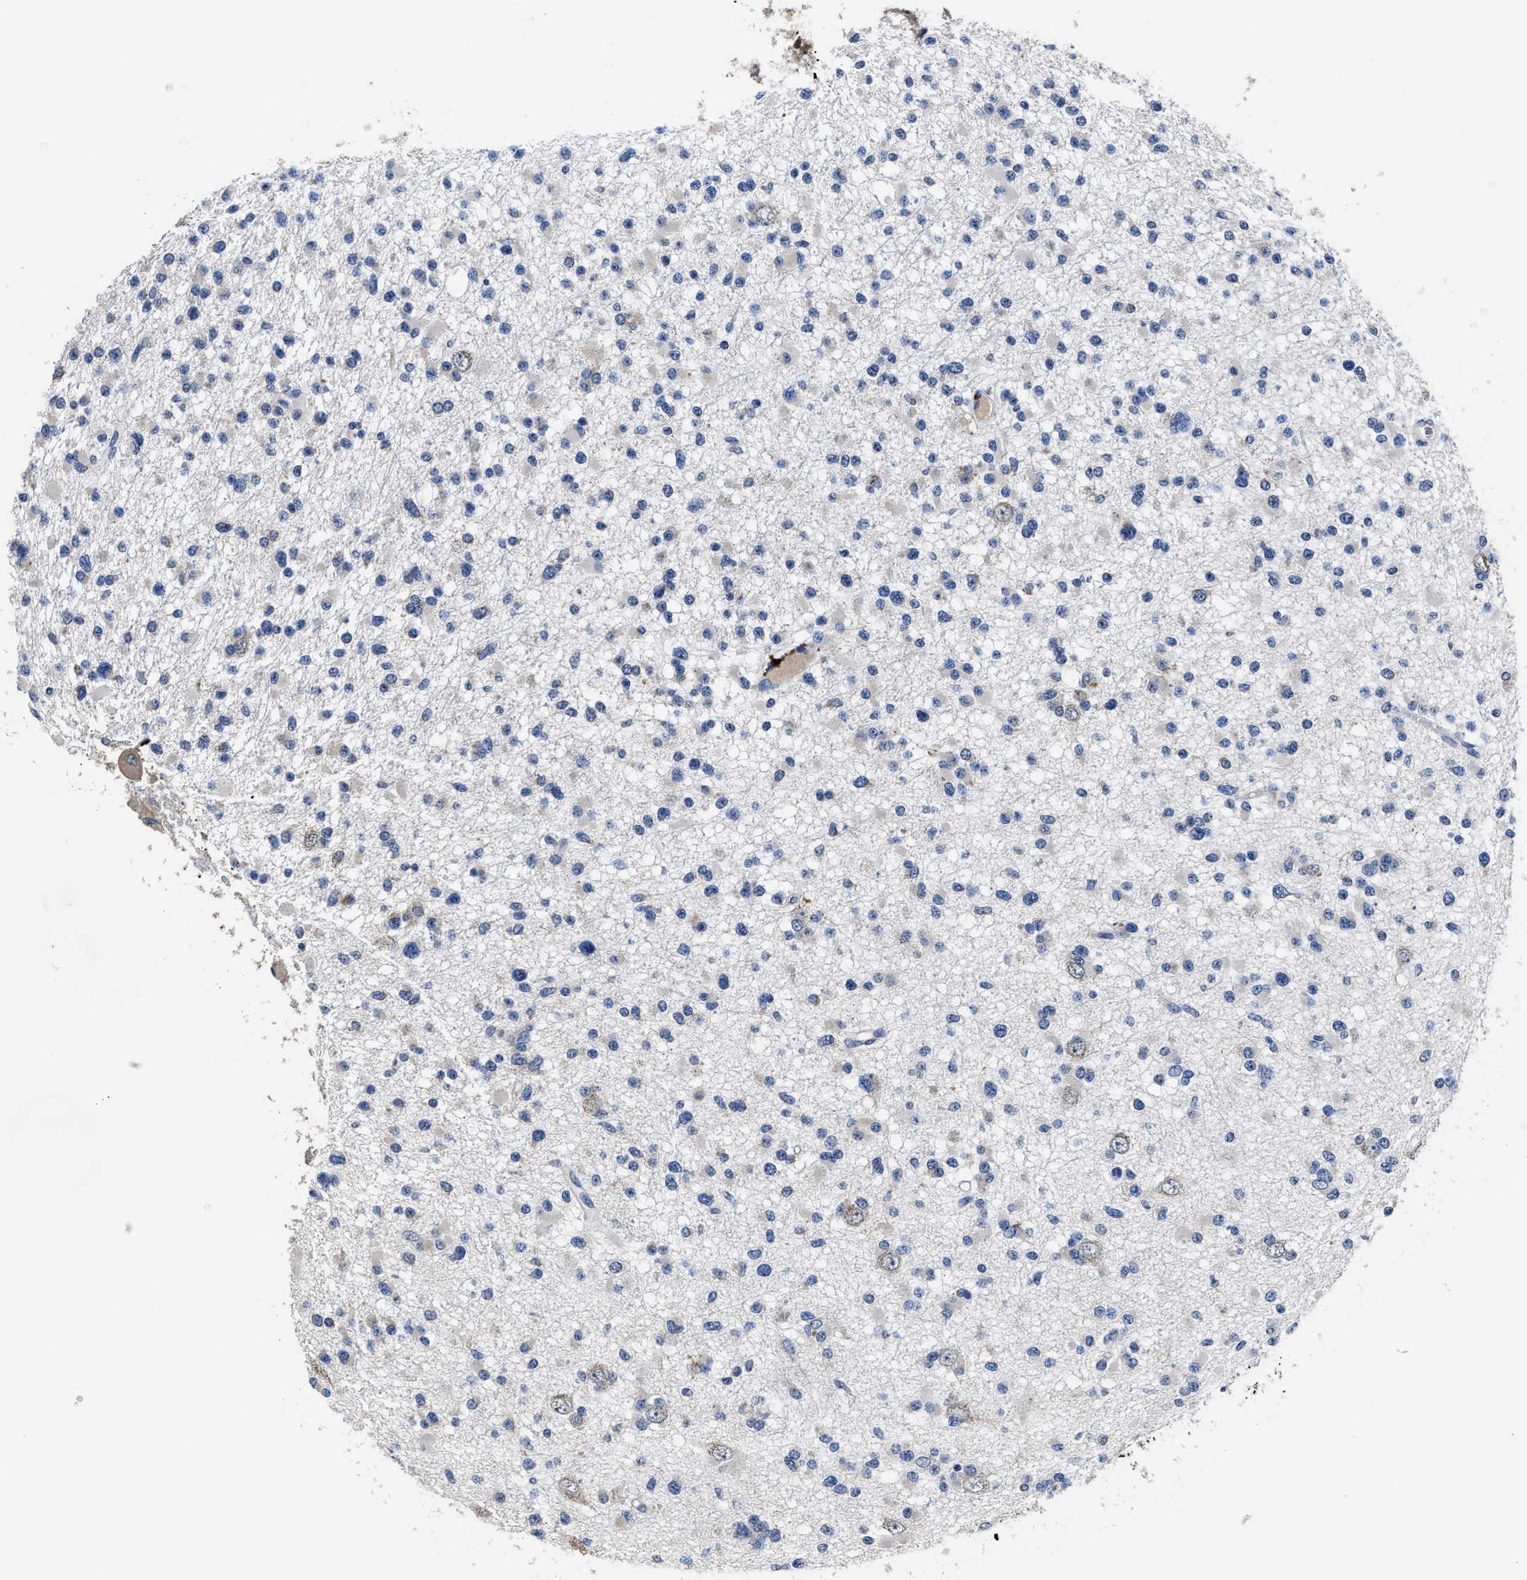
{"staining": {"intensity": "negative", "quantity": "none", "location": "none"}, "tissue": "glioma", "cell_type": "Tumor cells", "image_type": "cancer", "snomed": [{"axis": "morphology", "description": "Glioma, malignant, Low grade"}, {"axis": "topography", "description": "Brain"}], "caption": "There is no significant staining in tumor cells of glioma.", "gene": "UBR4", "patient": {"sex": "female", "age": 22}}